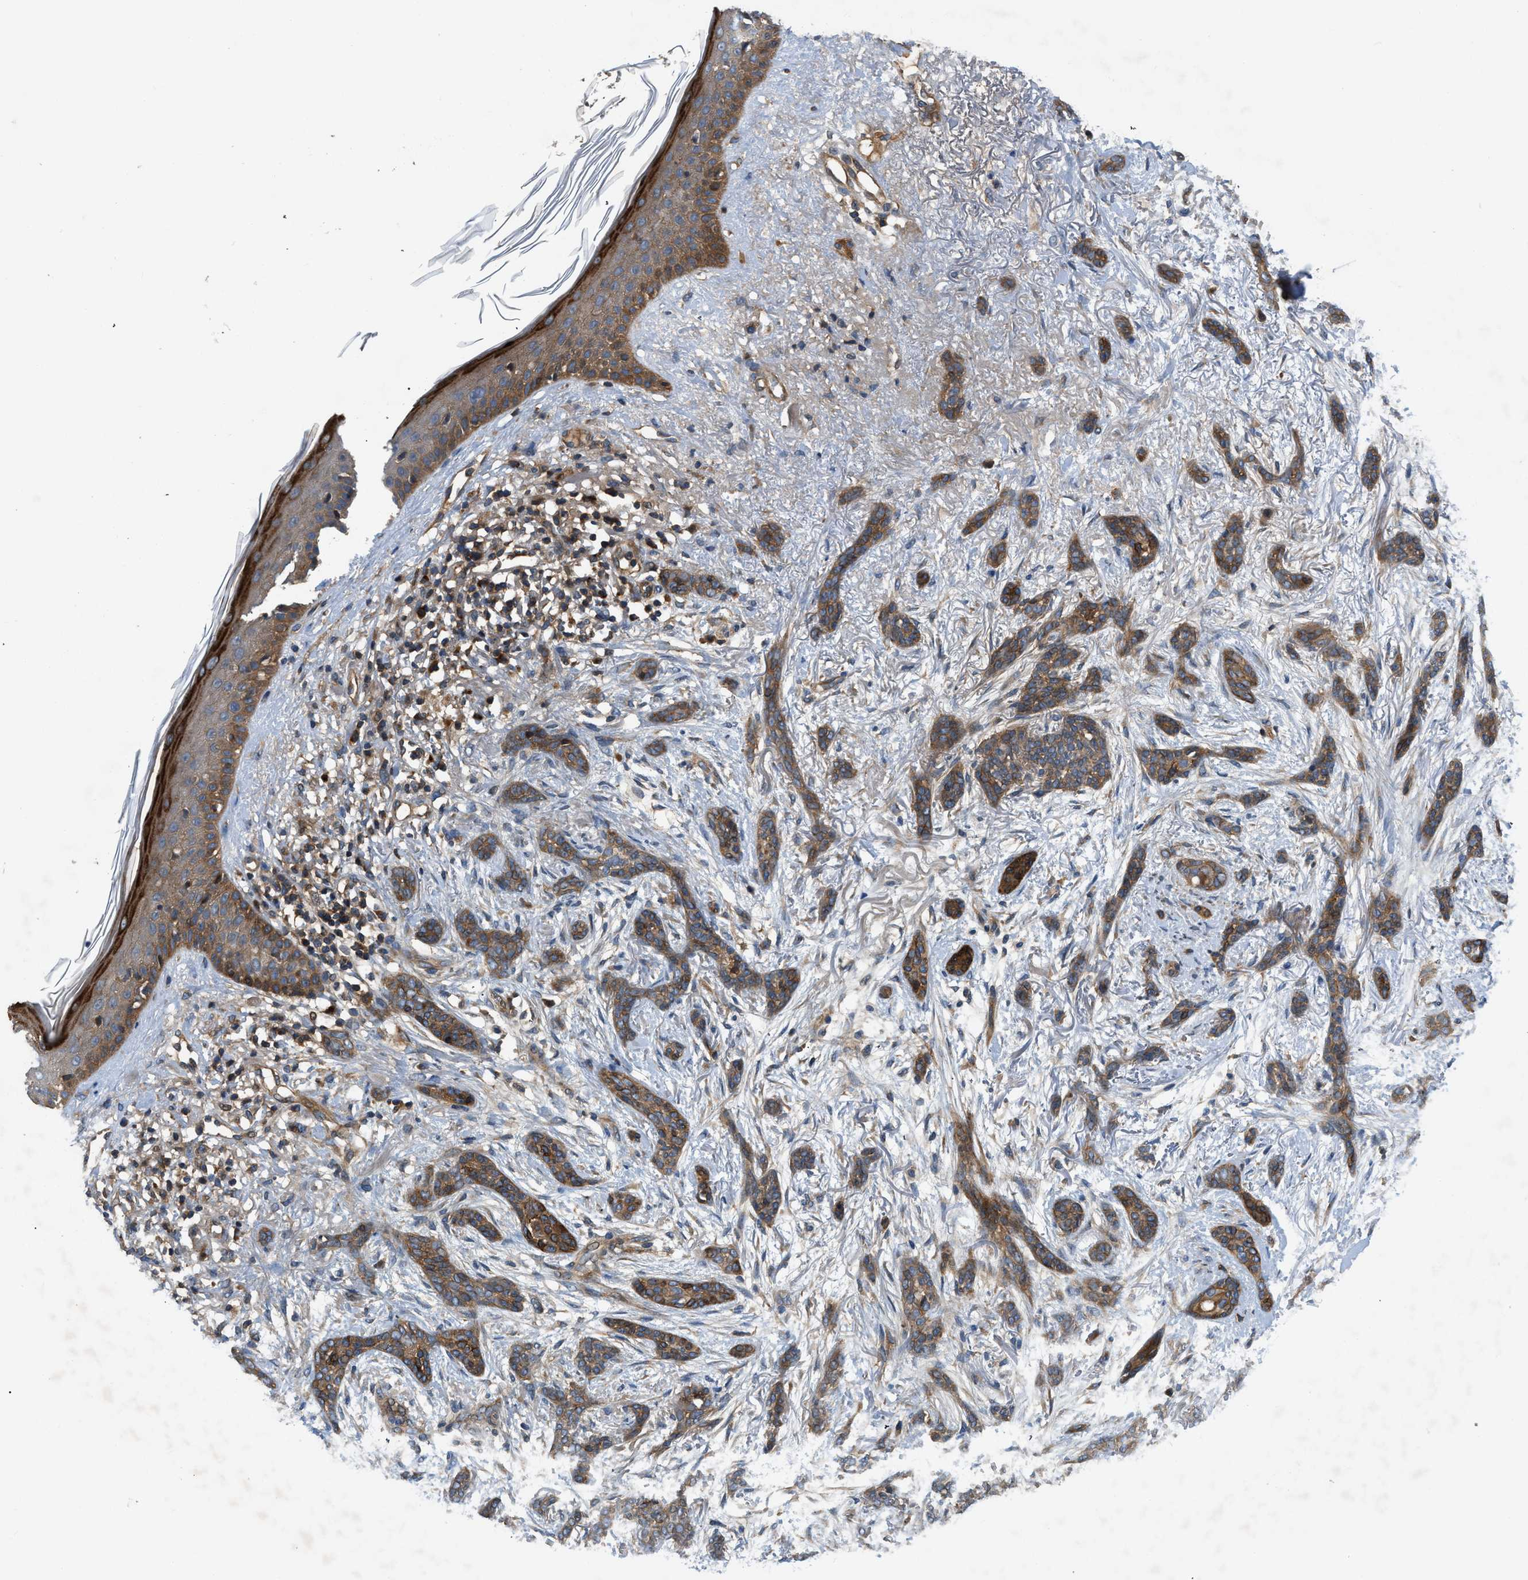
{"staining": {"intensity": "moderate", "quantity": ">75%", "location": "cytoplasmic/membranous"}, "tissue": "skin cancer", "cell_type": "Tumor cells", "image_type": "cancer", "snomed": [{"axis": "morphology", "description": "Basal cell carcinoma"}, {"axis": "morphology", "description": "Adnexal tumor, benign"}, {"axis": "topography", "description": "Skin"}], "caption": "Basal cell carcinoma (skin) was stained to show a protein in brown. There is medium levels of moderate cytoplasmic/membranous expression in about >75% of tumor cells.", "gene": "CNNM3", "patient": {"sex": "female", "age": 42}}